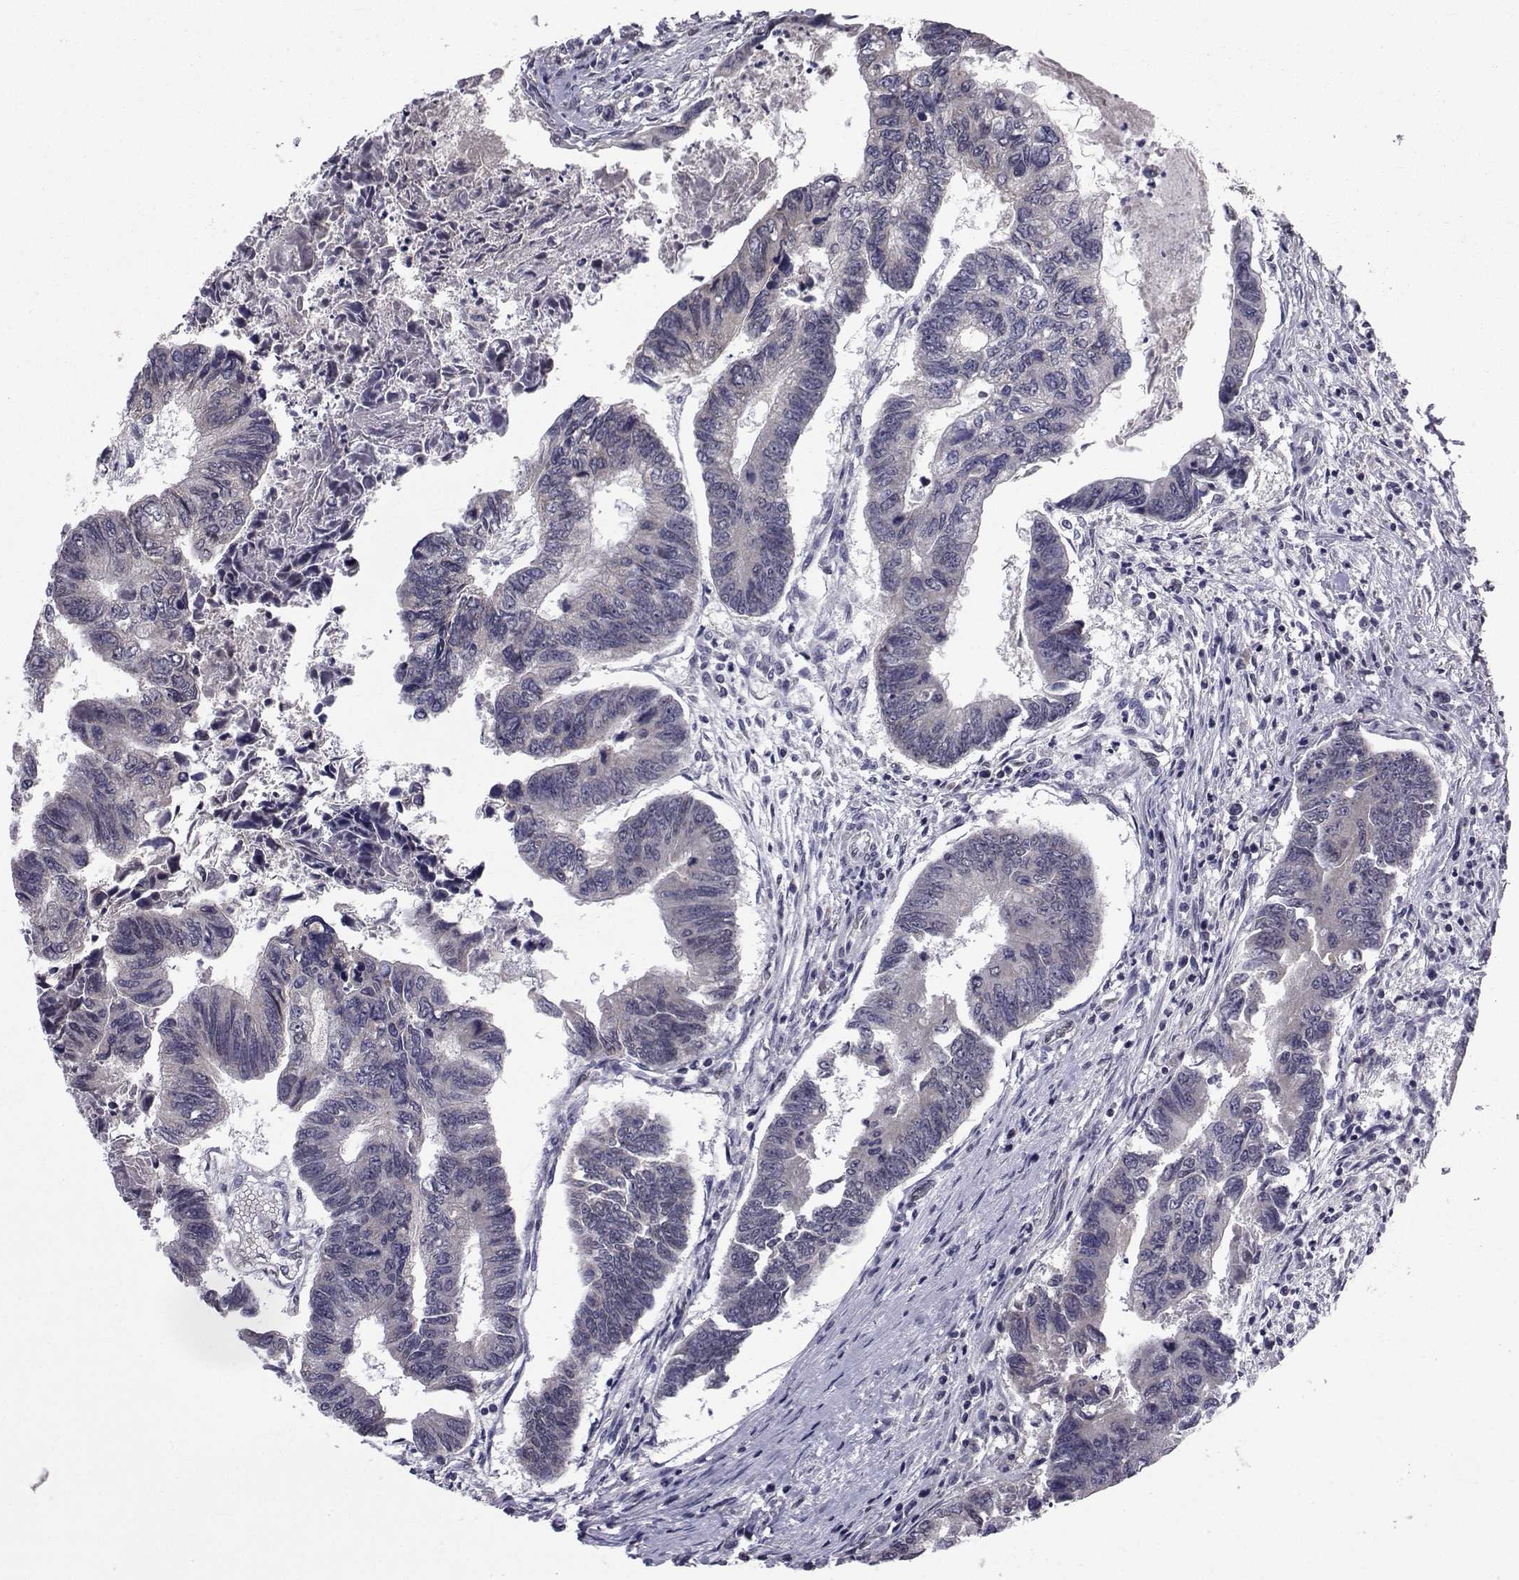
{"staining": {"intensity": "weak", "quantity": "<25%", "location": "cytoplasmic/membranous"}, "tissue": "colorectal cancer", "cell_type": "Tumor cells", "image_type": "cancer", "snomed": [{"axis": "morphology", "description": "Adenocarcinoma, NOS"}, {"axis": "topography", "description": "Colon"}], "caption": "A histopathology image of human colorectal adenocarcinoma is negative for staining in tumor cells.", "gene": "CYP2S1", "patient": {"sex": "female", "age": 65}}